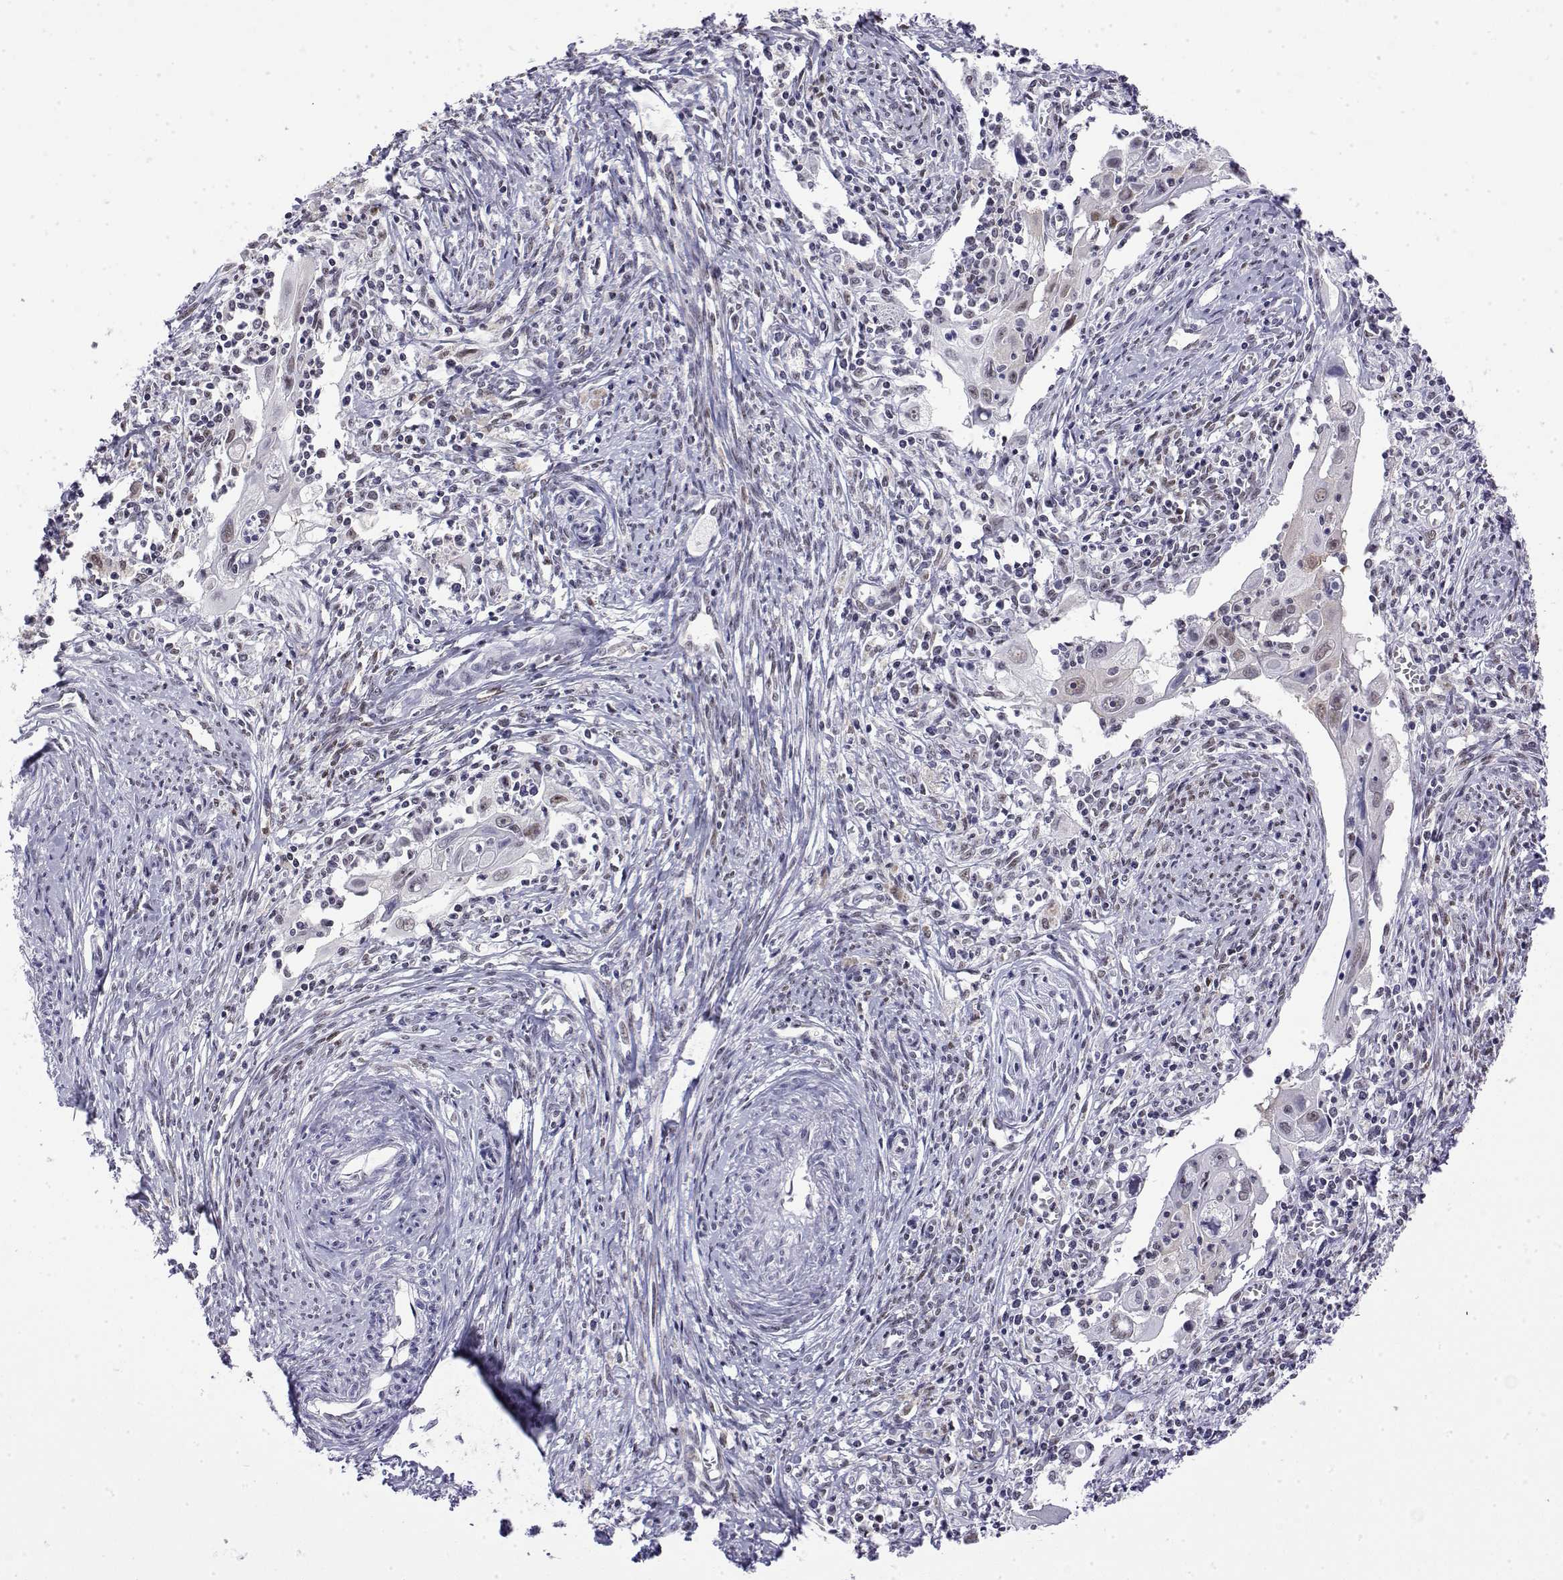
{"staining": {"intensity": "moderate", "quantity": "<25%", "location": "nuclear"}, "tissue": "cervical cancer", "cell_type": "Tumor cells", "image_type": "cancer", "snomed": [{"axis": "morphology", "description": "Squamous cell carcinoma, NOS"}, {"axis": "topography", "description": "Cervix"}], "caption": "A brown stain labels moderate nuclear staining of a protein in squamous cell carcinoma (cervical) tumor cells.", "gene": "POLDIP3", "patient": {"sex": "female", "age": 30}}